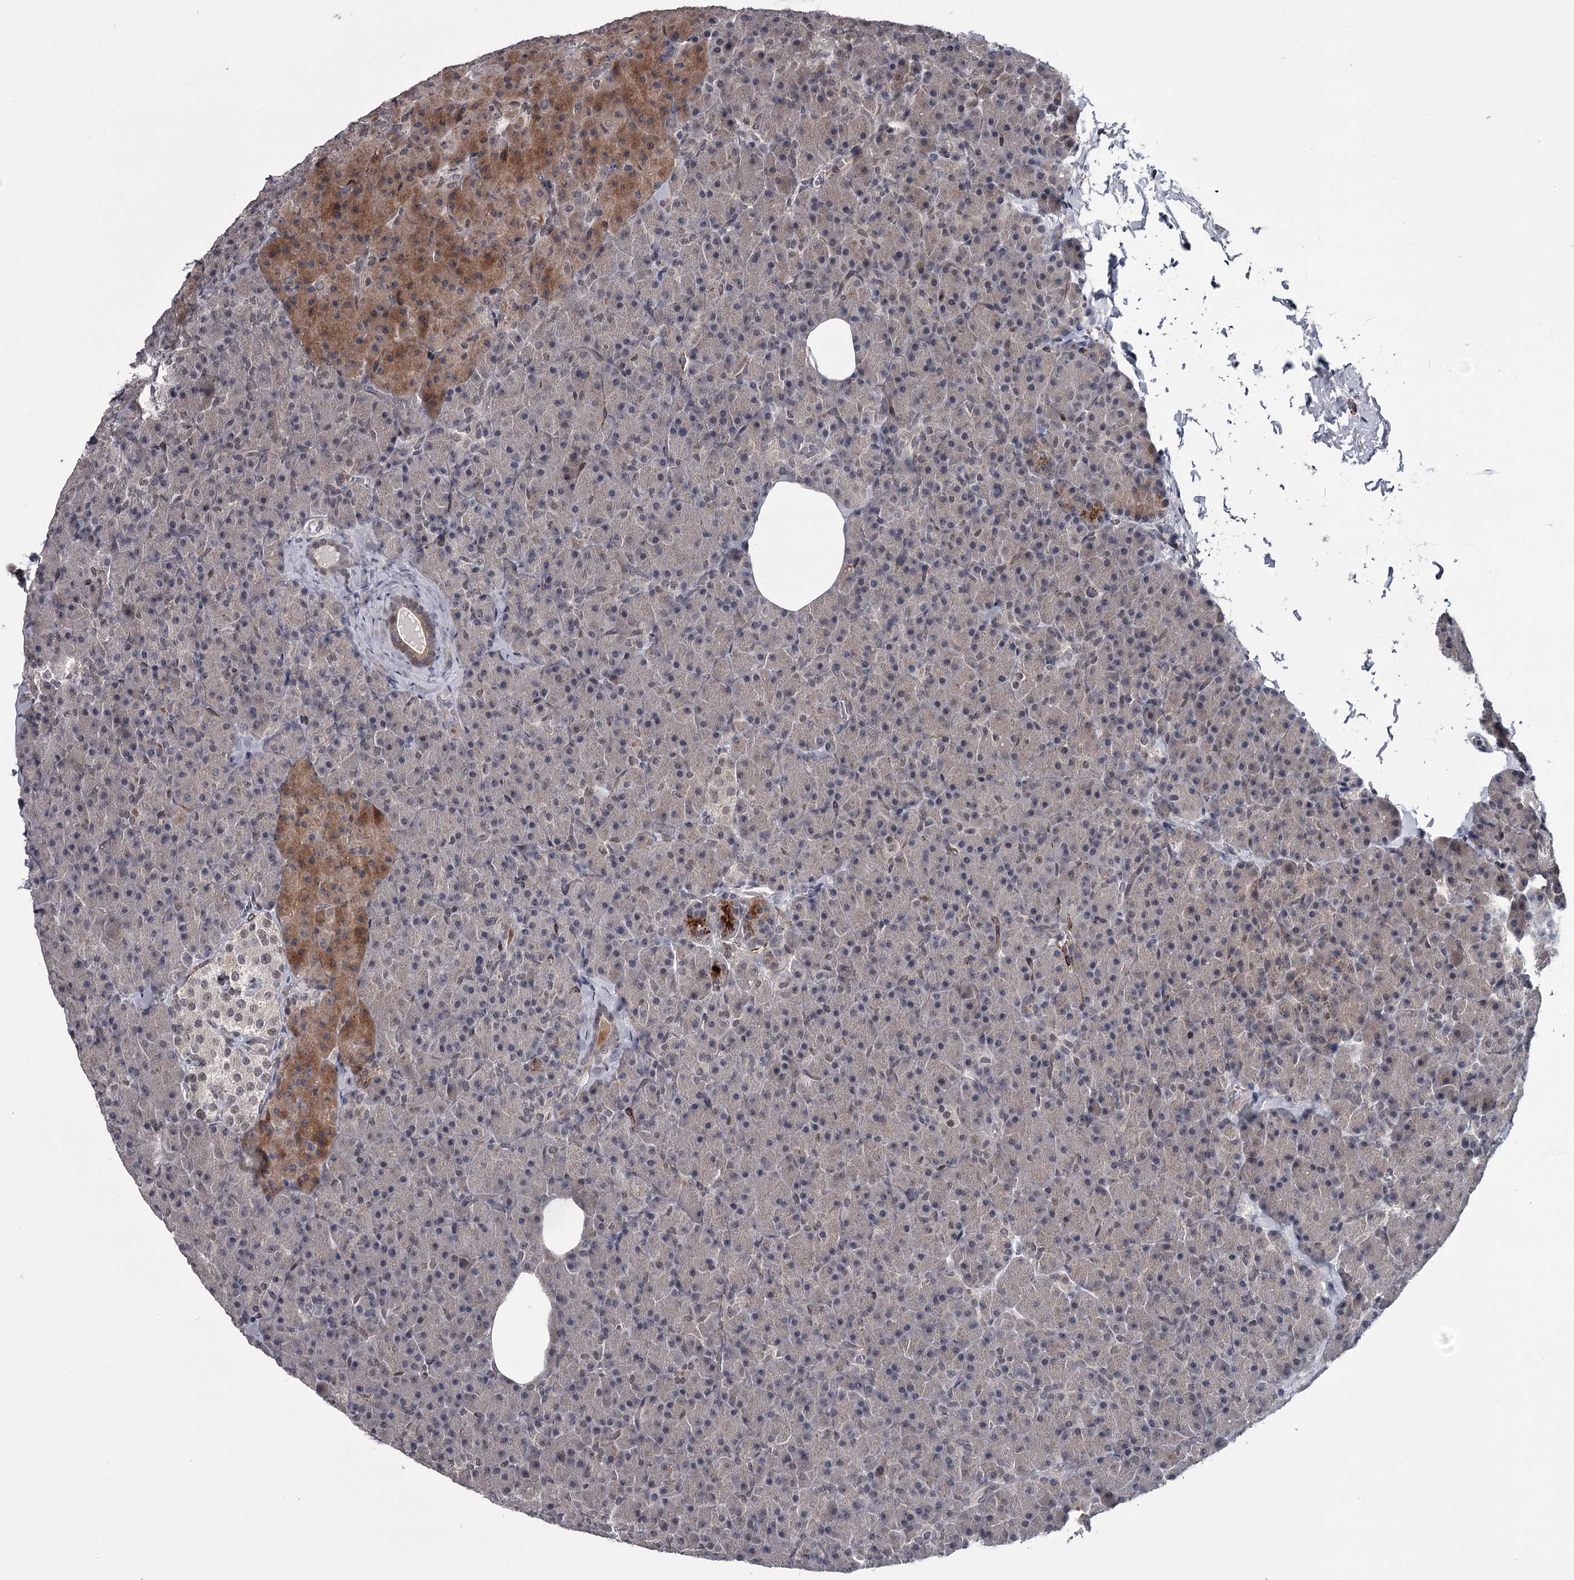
{"staining": {"intensity": "moderate", "quantity": "<25%", "location": "cytoplasmic/membranous"}, "tissue": "pancreas", "cell_type": "Exocrine glandular cells", "image_type": "normal", "snomed": [{"axis": "morphology", "description": "Normal tissue, NOS"}, {"axis": "morphology", "description": "Carcinoid, malignant, NOS"}, {"axis": "topography", "description": "Pancreas"}], "caption": "Moderate cytoplasmic/membranous staining for a protein is seen in about <25% of exocrine glandular cells of normal pancreas using immunohistochemistry.", "gene": "PRPF40B", "patient": {"sex": "female", "age": 35}}